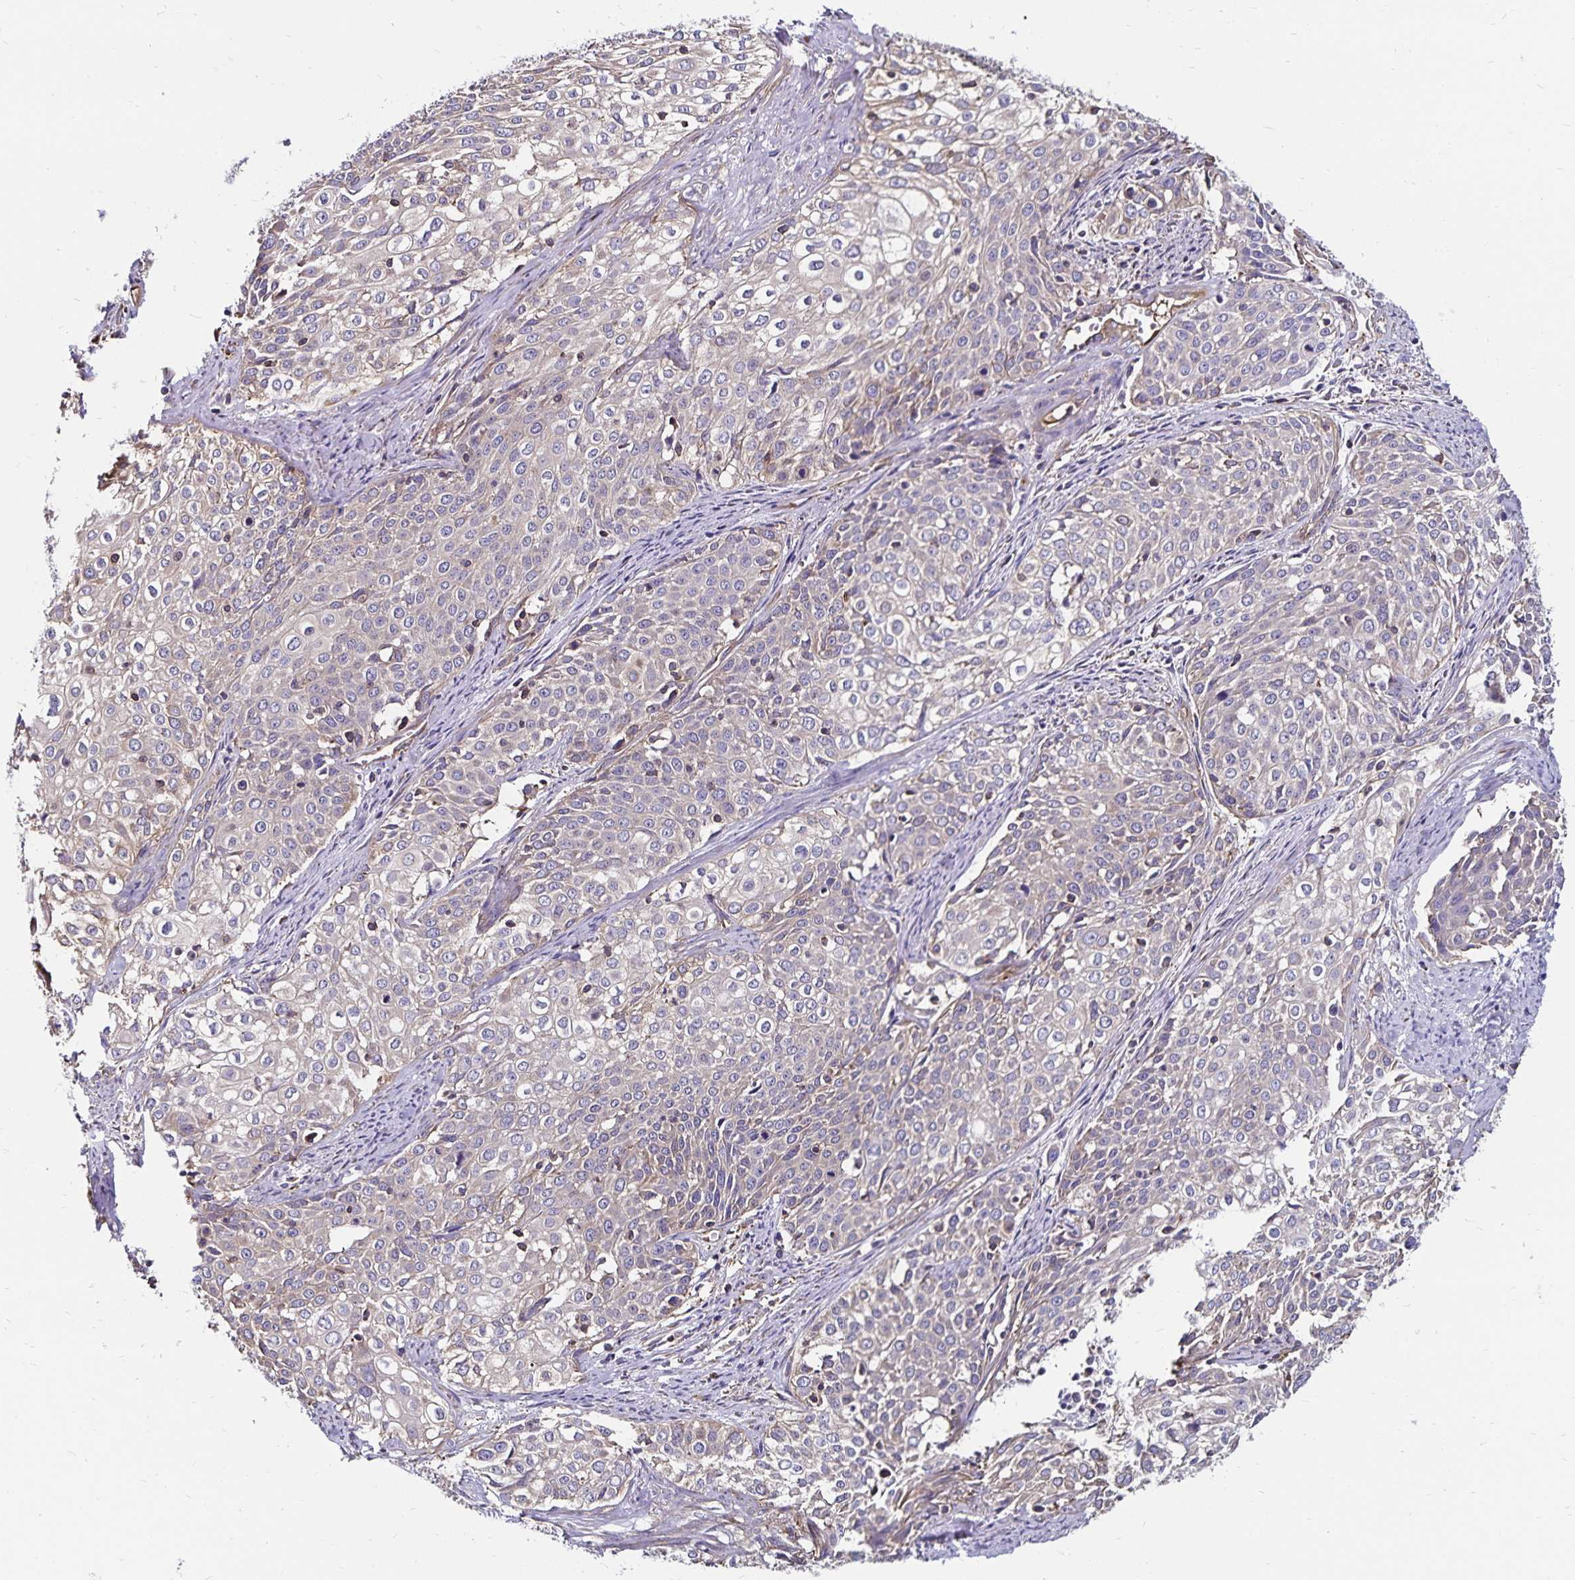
{"staining": {"intensity": "negative", "quantity": "none", "location": "none"}, "tissue": "cervical cancer", "cell_type": "Tumor cells", "image_type": "cancer", "snomed": [{"axis": "morphology", "description": "Squamous cell carcinoma, NOS"}, {"axis": "topography", "description": "Cervix"}], "caption": "High power microscopy image of an IHC histopathology image of squamous cell carcinoma (cervical), revealing no significant expression in tumor cells.", "gene": "RPRML", "patient": {"sex": "female", "age": 39}}